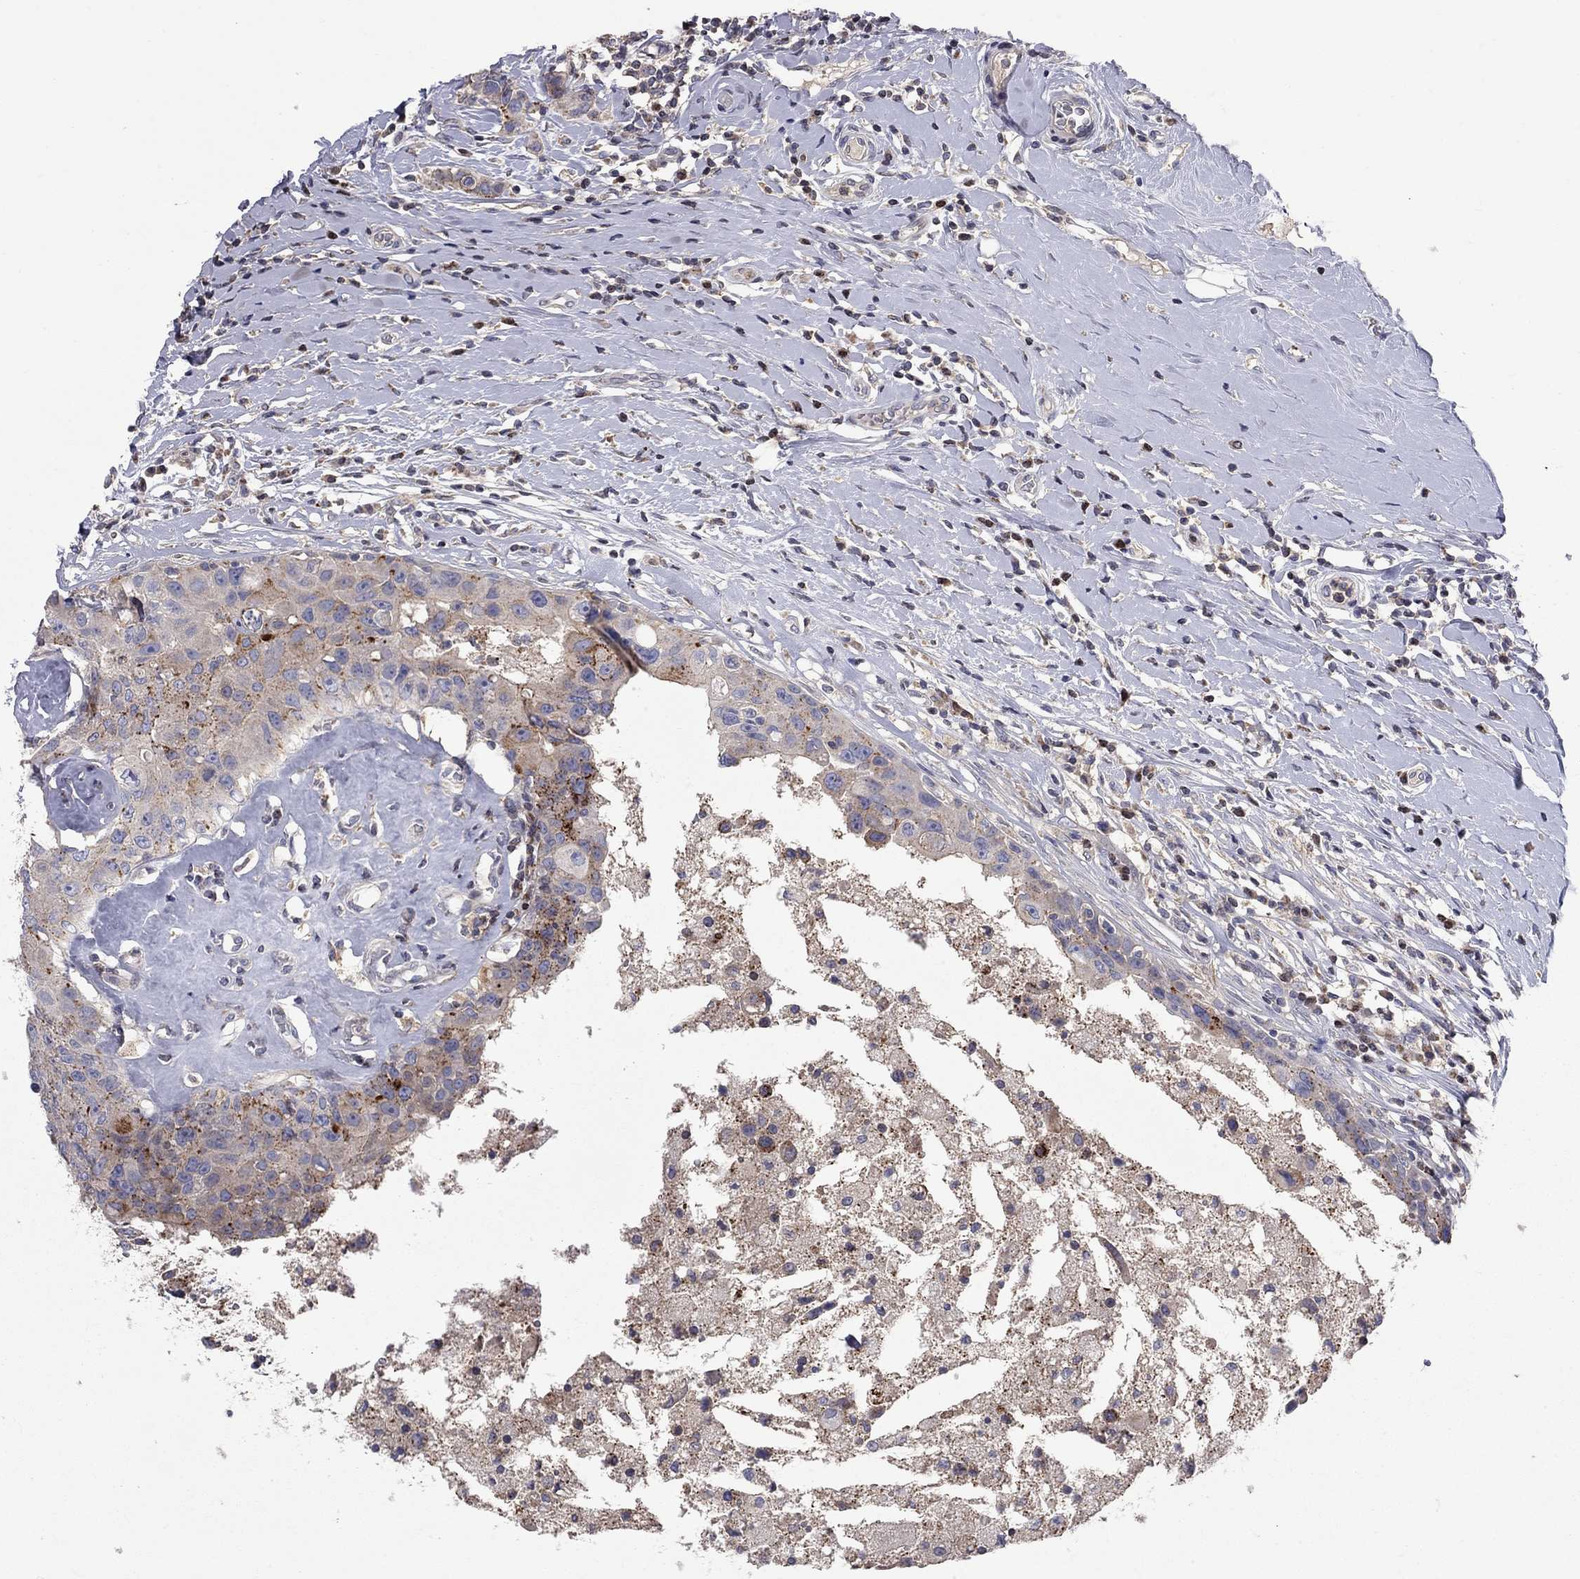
{"staining": {"intensity": "strong", "quantity": "25%-75%", "location": "cytoplasmic/membranous"}, "tissue": "breast cancer", "cell_type": "Tumor cells", "image_type": "cancer", "snomed": [{"axis": "morphology", "description": "Duct carcinoma"}, {"axis": "topography", "description": "Breast"}], "caption": "Immunohistochemistry (IHC) (DAB) staining of human breast cancer (infiltrating ductal carcinoma) reveals strong cytoplasmic/membranous protein expression in about 25%-75% of tumor cells. The protein is stained brown, and the nuclei are stained in blue (DAB (3,3'-diaminobenzidine) IHC with brightfield microscopy, high magnification).", "gene": "ERN2", "patient": {"sex": "female", "age": 27}}